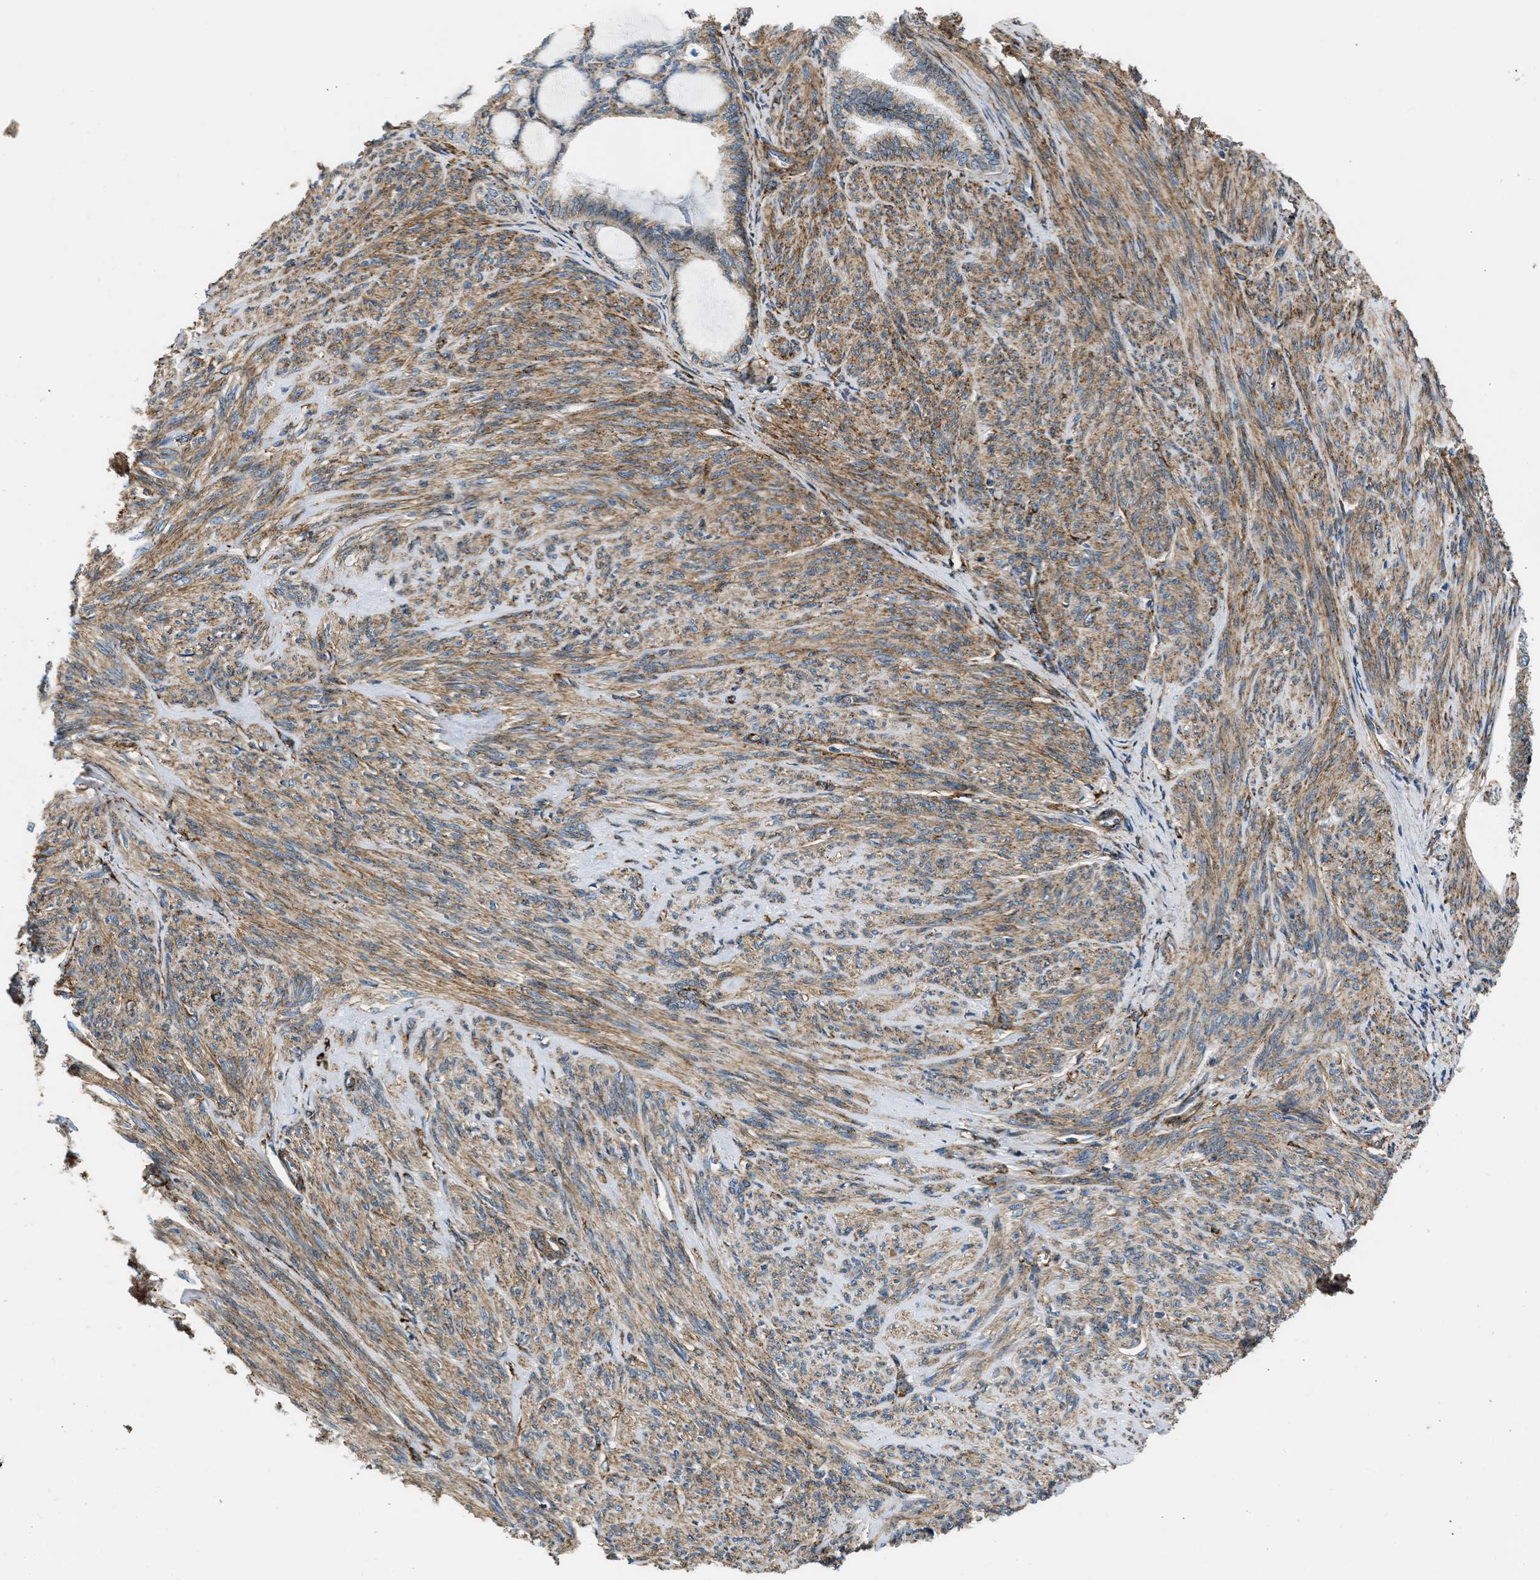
{"staining": {"intensity": "moderate", "quantity": "25%-75%", "location": "cytoplasmic/membranous"}, "tissue": "endometrial cancer", "cell_type": "Tumor cells", "image_type": "cancer", "snomed": [{"axis": "morphology", "description": "Adenocarcinoma, NOS"}, {"axis": "topography", "description": "Endometrium"}], "caption": "This photomicrograph displays adenocarcinoma (endometrial) stained with immunohistochemistry to label a protein in brown. The cytoplasmic/membranous of tumor cells show moderate positivity for the protein. Nuclei are counter-stained blue.", "gene": "SEPTIN2", "patient": {"sex": "female", "age": 86}}